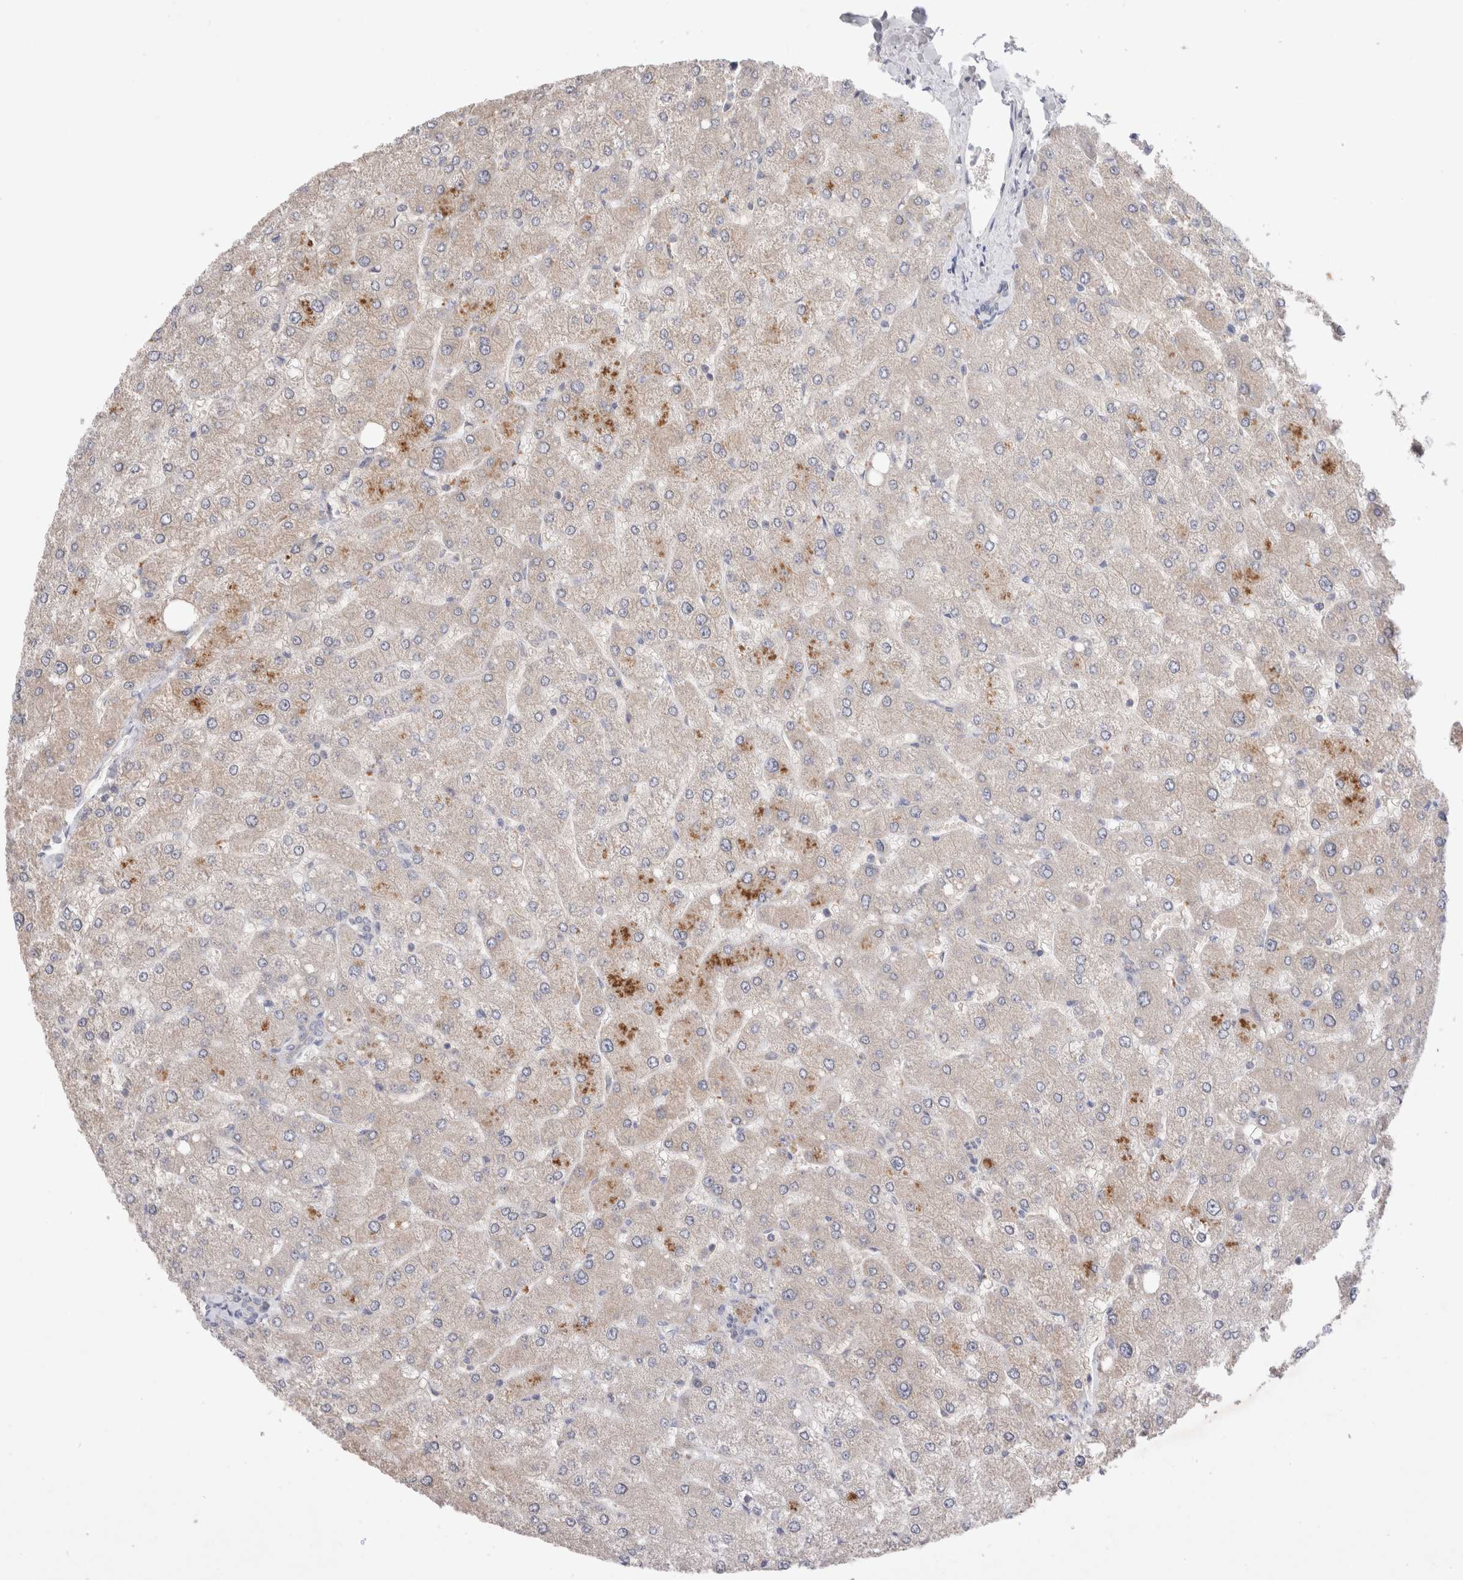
{"staining": {"intensity": "negative", "quantity": "none", "location": "none"}, "tissue": "liver", "cell_type": "Cholangiocytes", "image_type": "normal", "snomed": [{"axis": "morphology", "description": "Normal tissue, NOS"}, {"axis": "topography", "description": "Liver"}], "caption": "Liver stained for a protein using immunohistochemistry (IHC) demonstrates no positivity cholangiocytes.", "gene": "IFT74", "patient": {"sex": "male", "age": 55}}